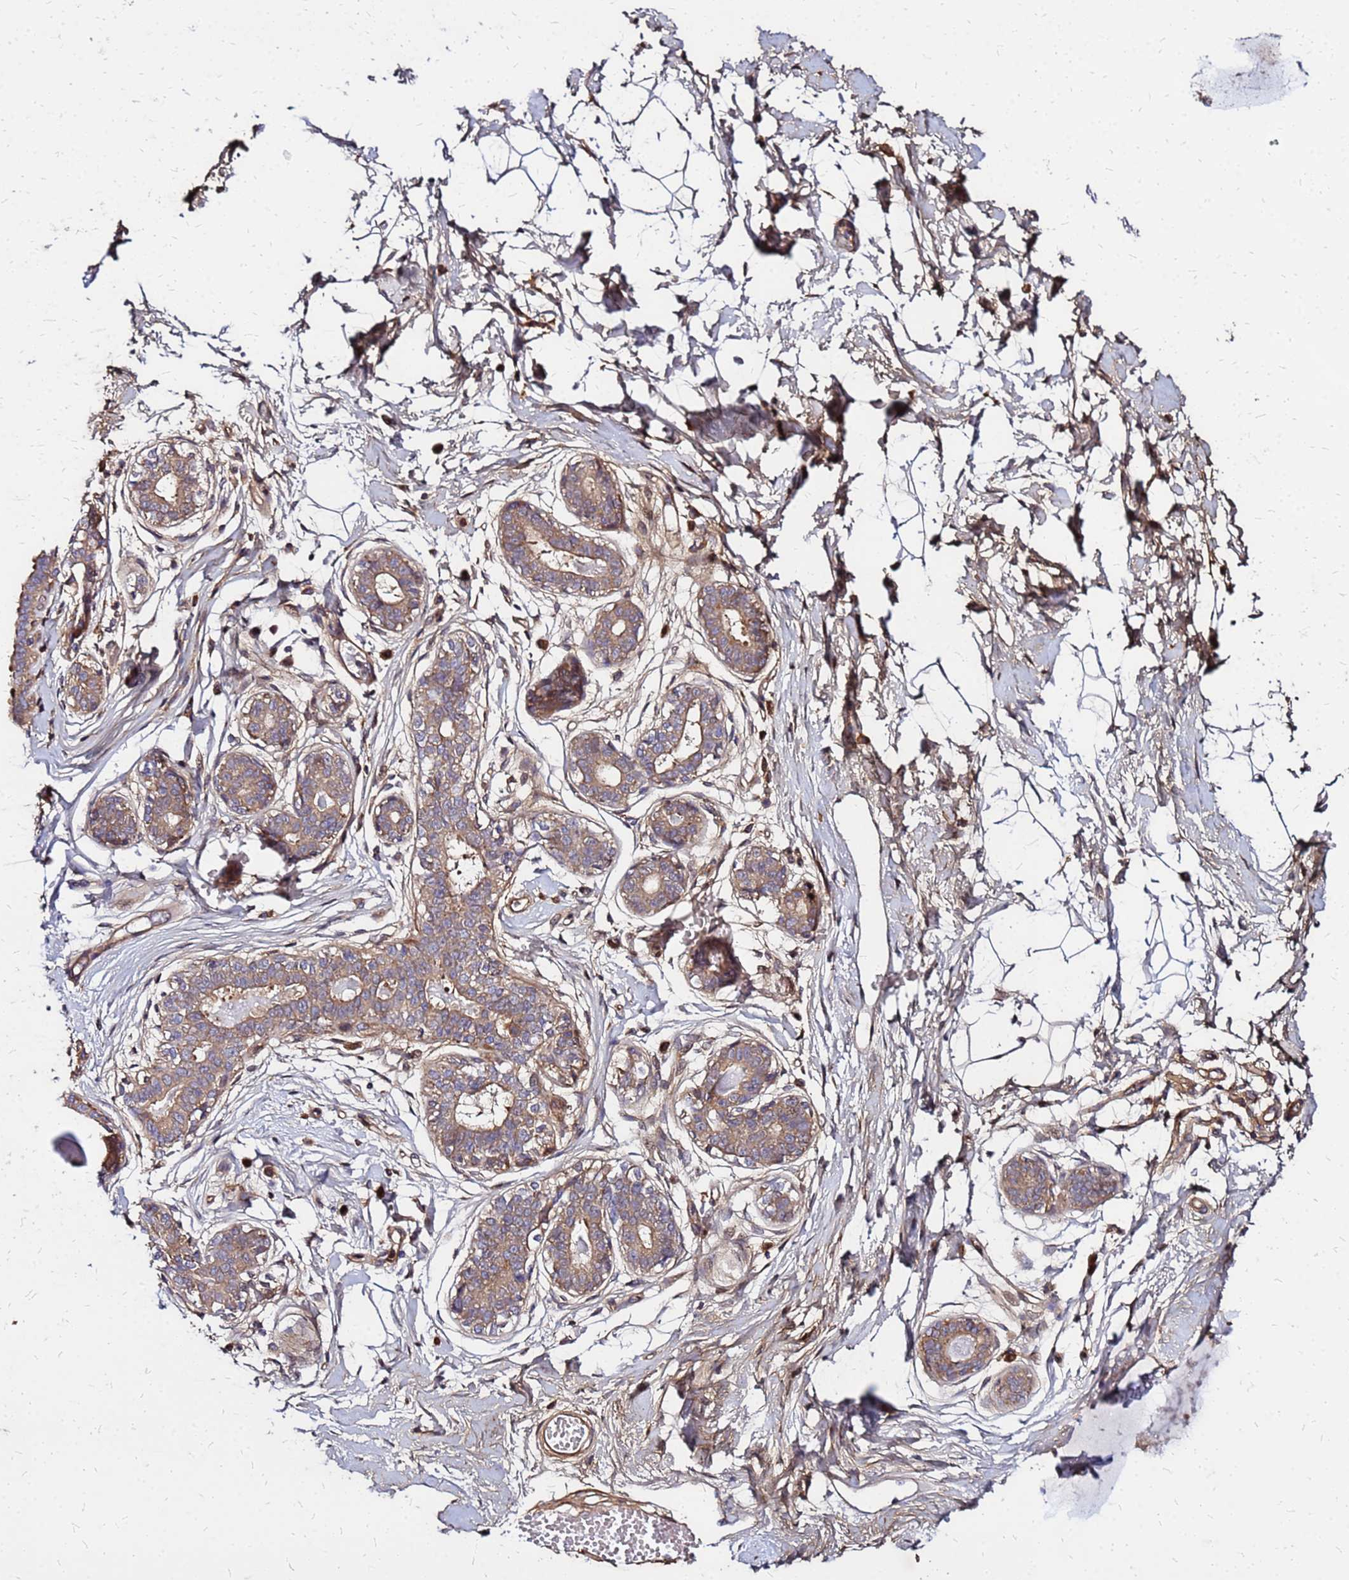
{"staining": {"intensity": "weak", "quantity": ">75%", "location": "cytoplasmic/membranous"}, "tissue": "breast", "cell_type": "Adipocytes", "image_type": "normal", "snomed": [{"axis": "morphology", "description": "Normal tissue, NOS"}, {"axis": "topography", "description": "Breast"}], "caption": "A low amount of weak cytoplasmic/membranous positivity is seen in about >75% of adipocytes in benign breast.", "gene": "CYBC1", "patient": {"sex": "female", "age": 45}}